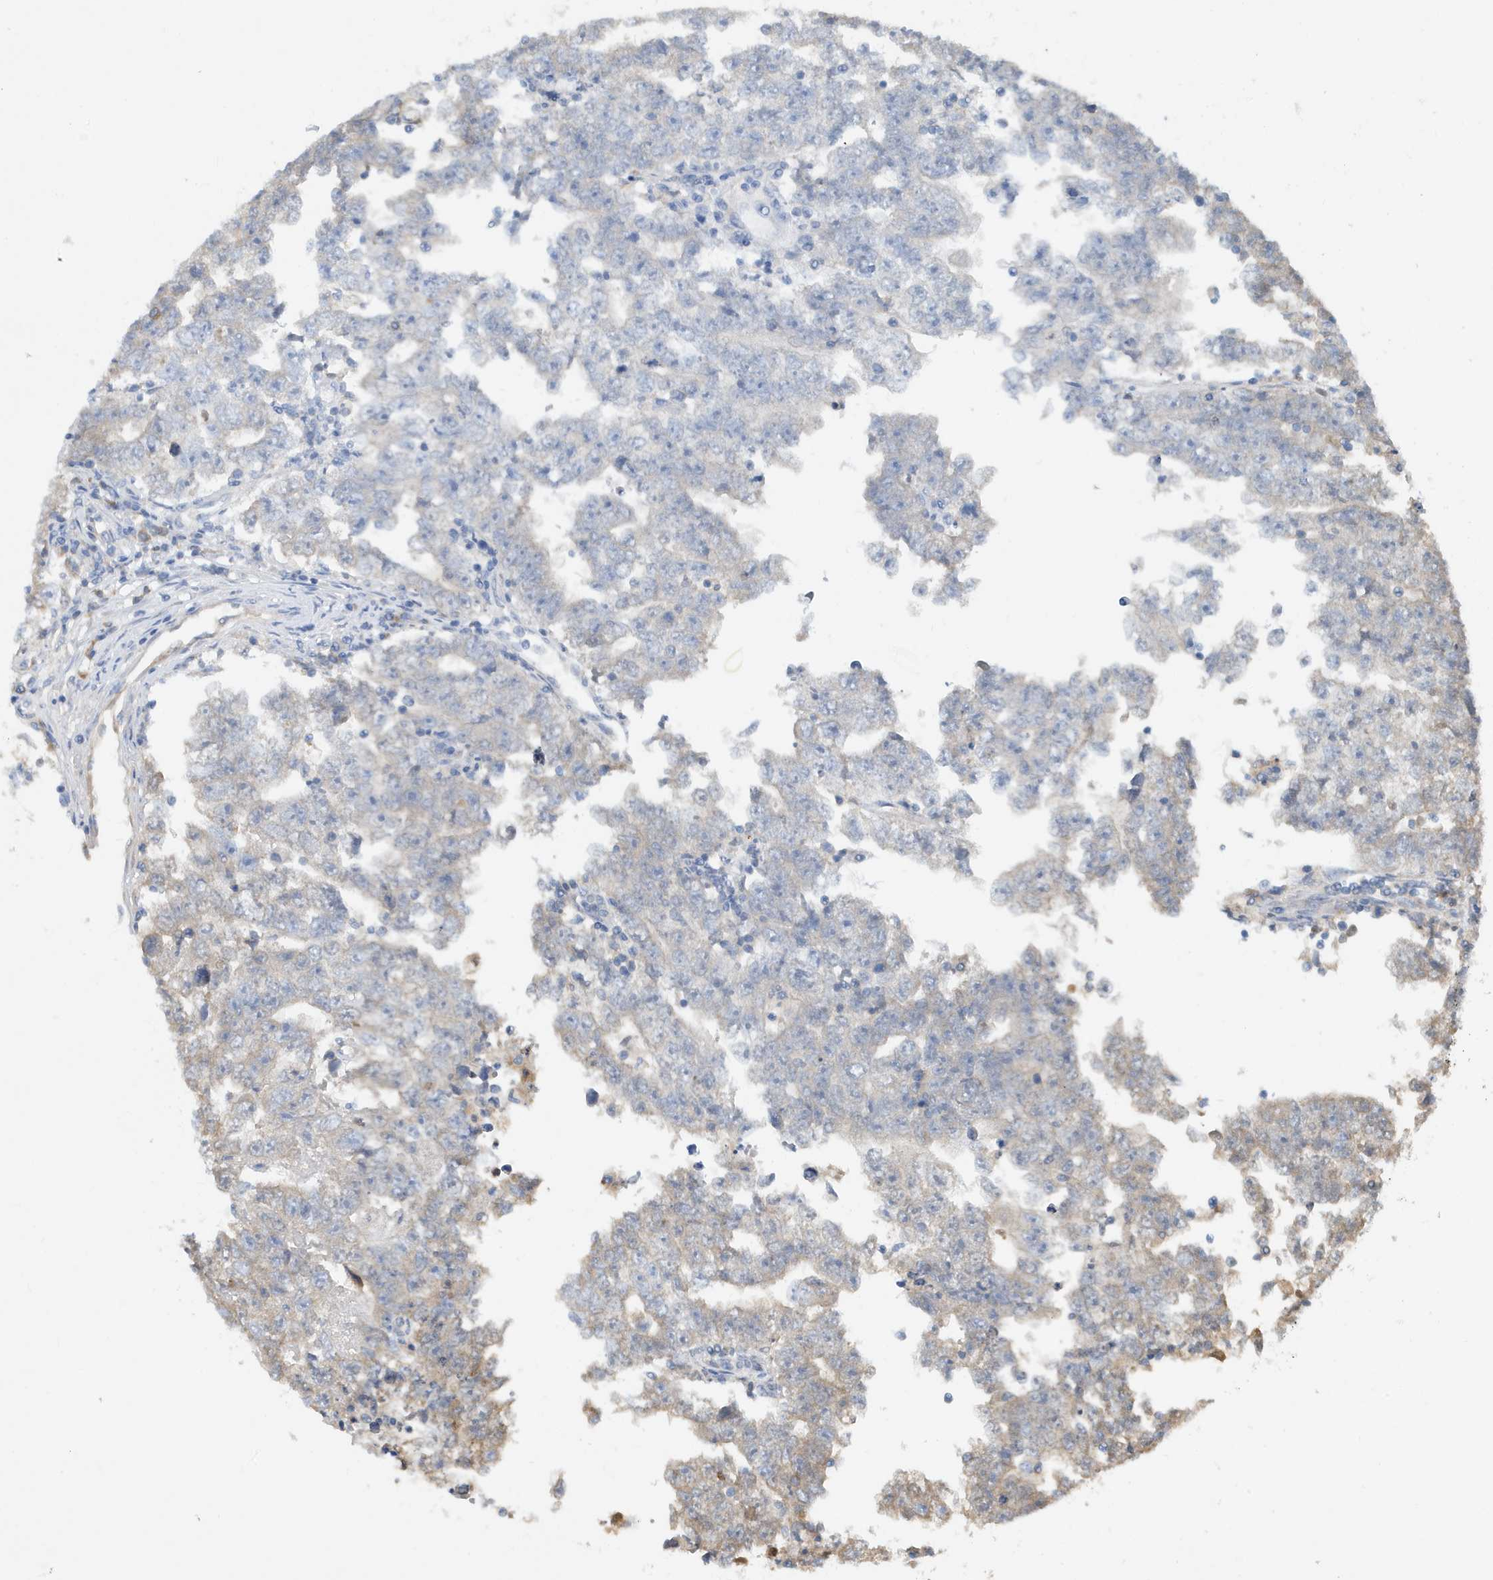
{"staining": {"intensity": "negative", "quantity": "none", "location": "none"}, "tissue": "testis cancer", "cell_type": "Tumor cells", "image_type": "cancer", "snomed": [{"axis": "morphology", "description": "Carcinoma, Embryonal, NOS"}, {"axis": "topography", "description": "Testis"}], "caption": "Tumor cells show no significant protein expression in testis cancer. (Brightfield microscopy of DAB (3,3'-diaminobenzidine) immunohistochemistry at high magnification).", "gene": "STK19", "patient": {"sex": "male", "age": 25}}